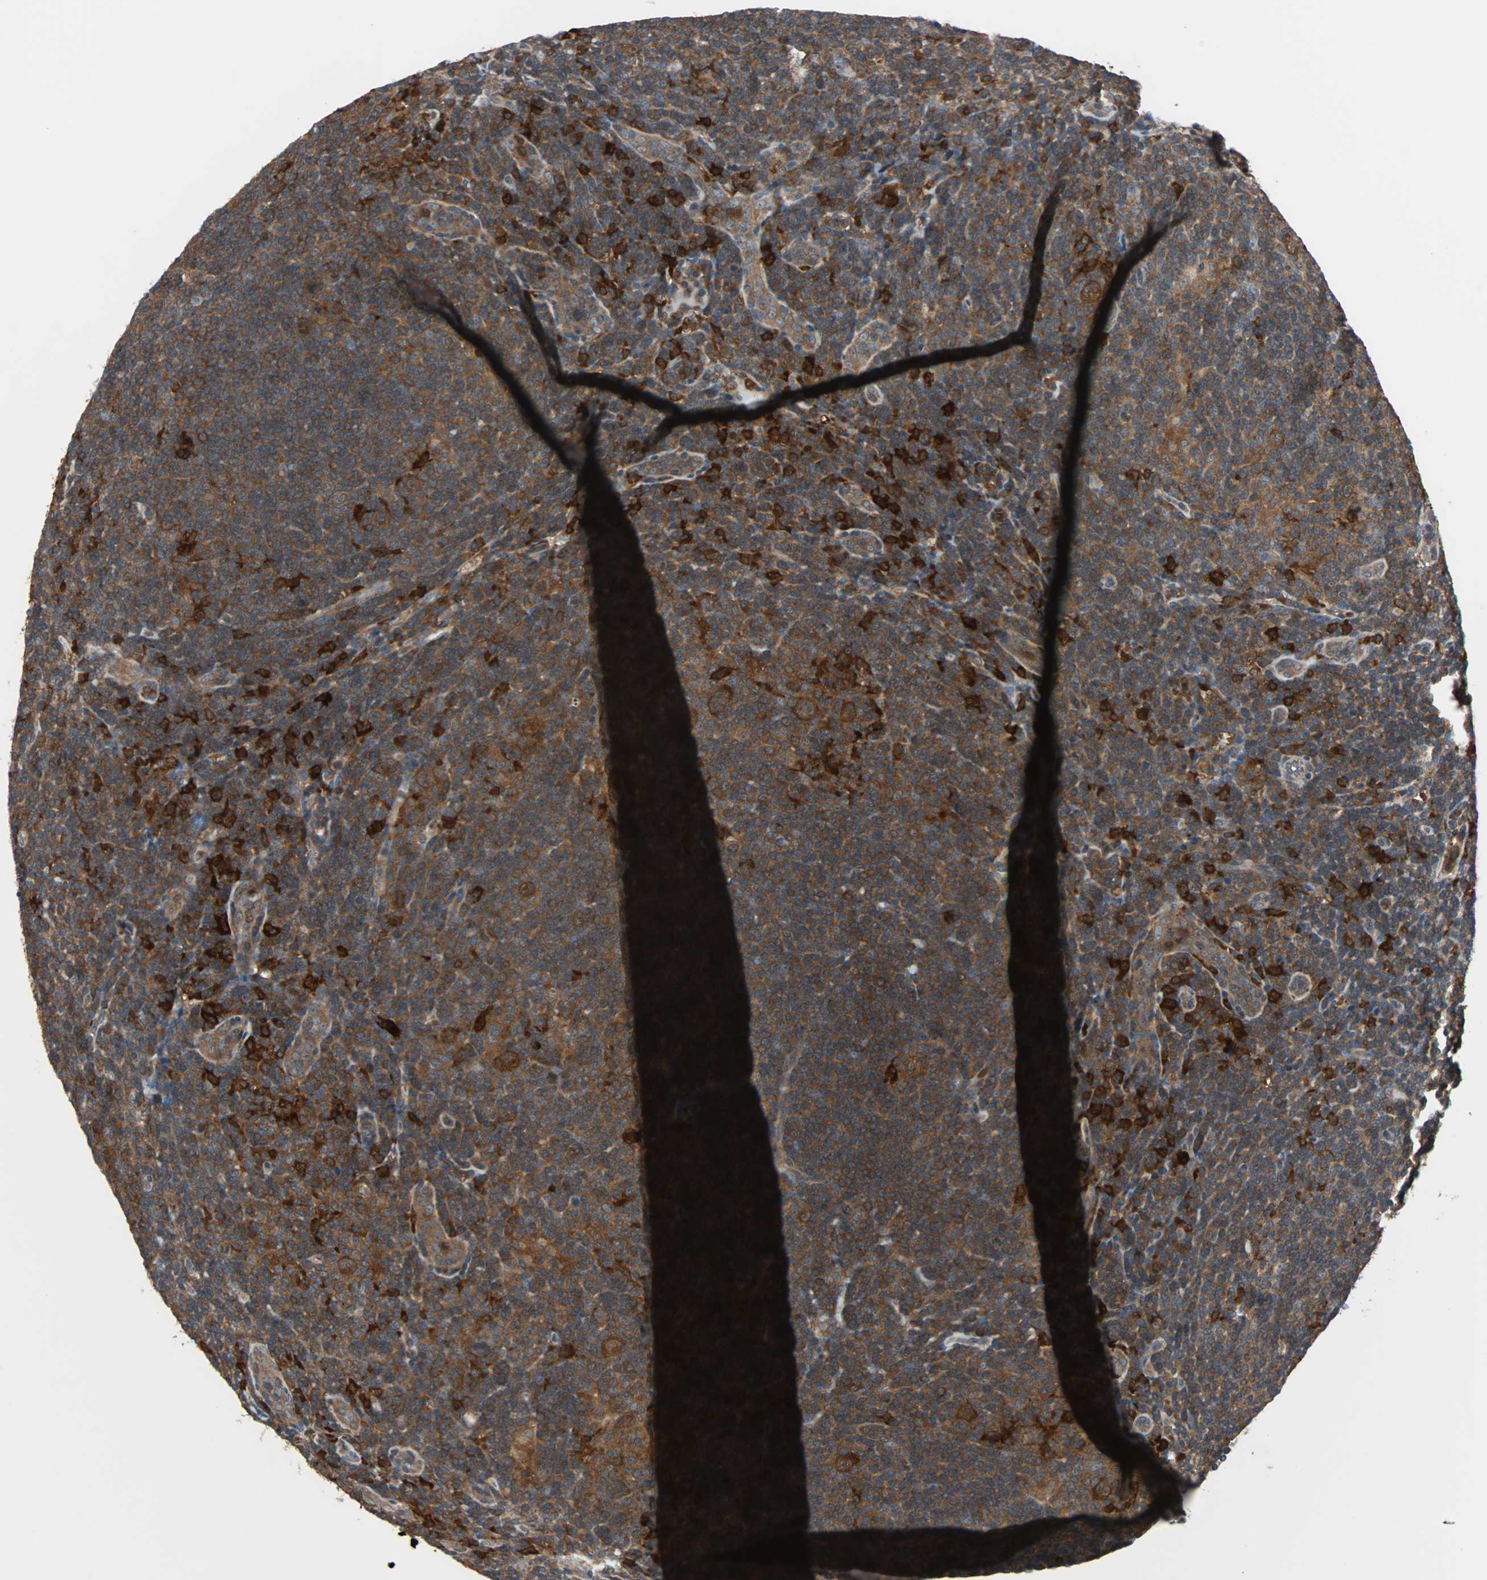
{"staining": {"intensity": "moderate", "quantity": ">75%", "location": "cytoplasmic/membranous"}, "tissue": "lymphoma", "cell_type": "Tumor cells", "image_type": "cancer", "snomed": [{"axis": "morphology", "description": "Hodgkin's disease, NOS"}, {"axis": "topography", "description": "Lymph node"}], "caption": "Approximately >75% of tumor cells in Hodgkin's disease exhibit moderate cytoplasmic/membranous protein staining as visualized by brown immunohistochemical staining.", "gene": "PAK1", "patient": {"sex": "female", "age": 57}}